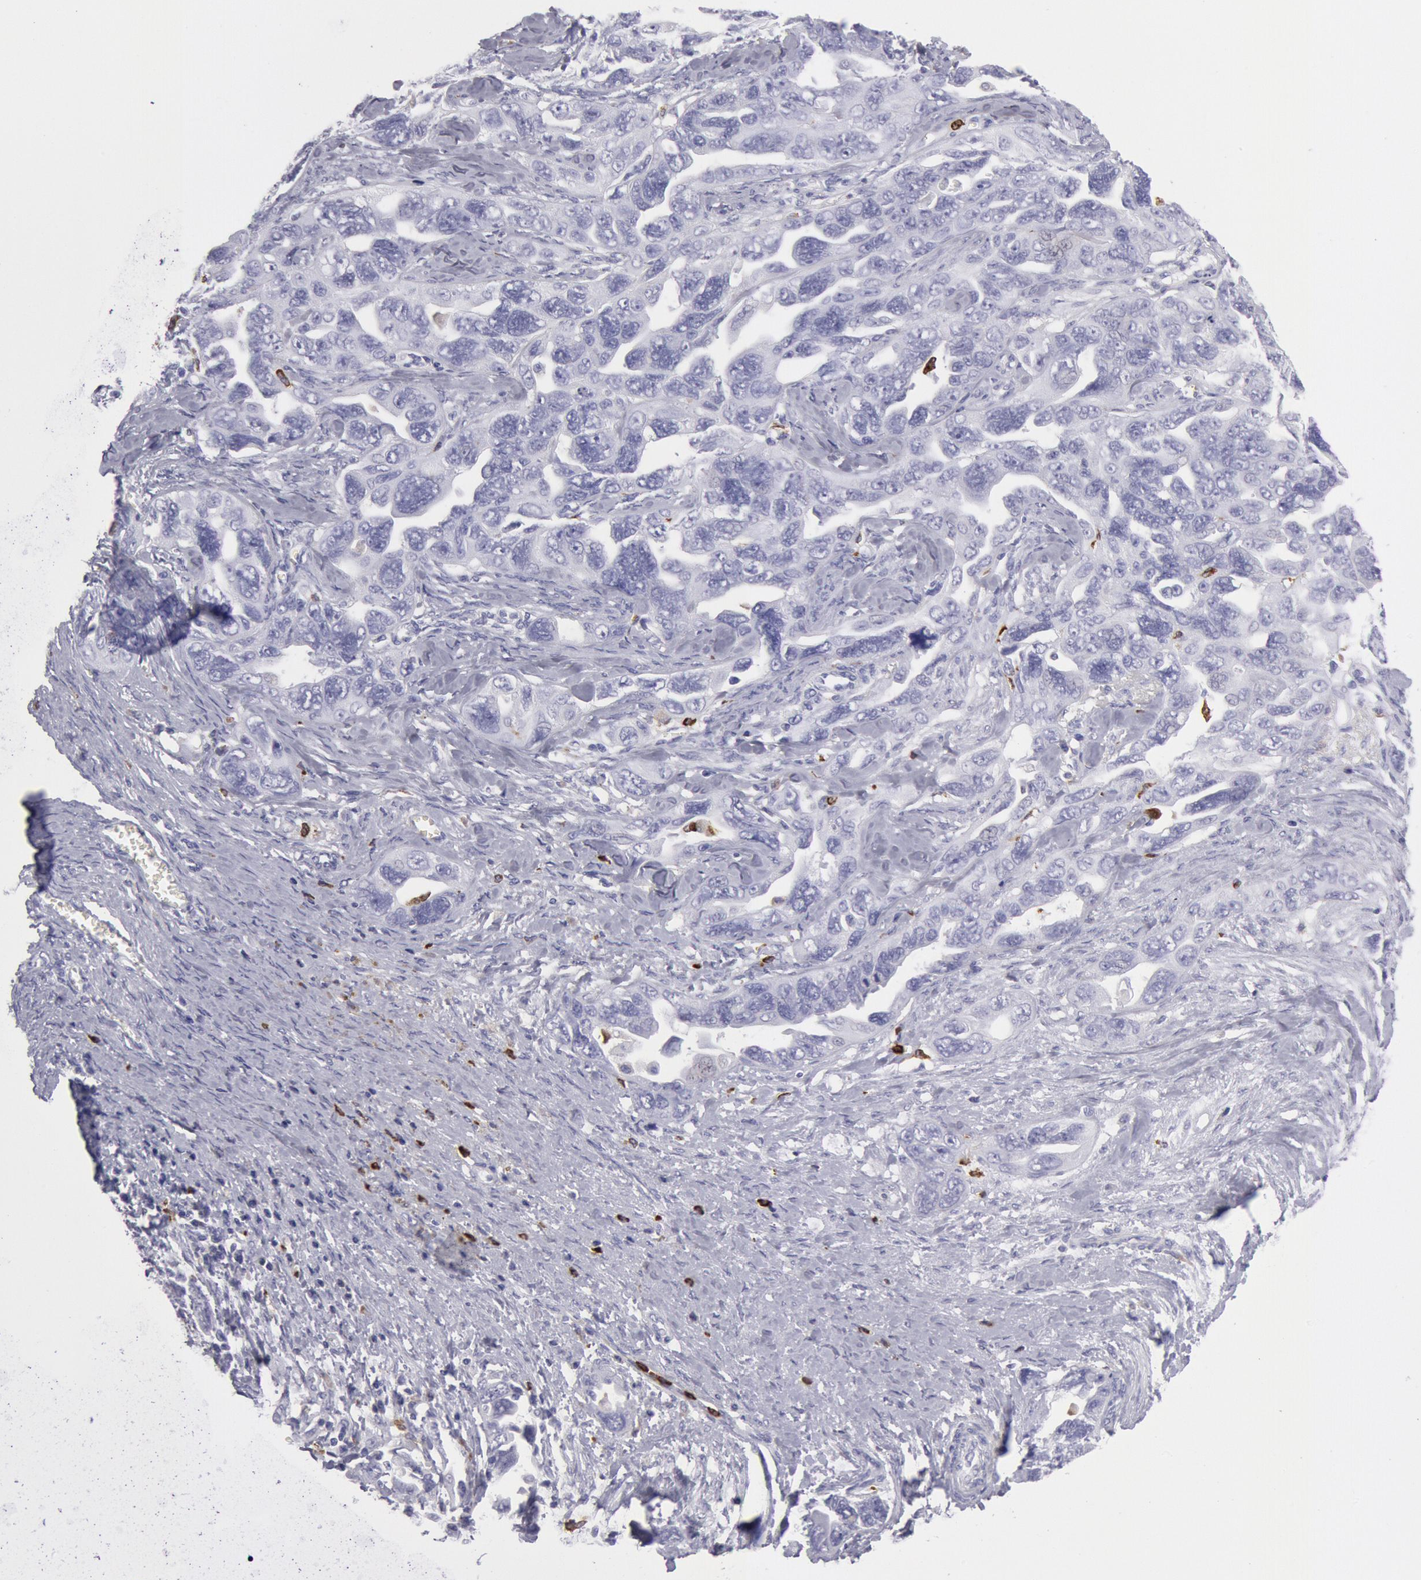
{"staining": {"intensity": "negative", "quantity": "none", "location": "none"}, "tissue": "ovarian cancer", "cell_type": "Tumor cells", "image_type": "cancer", "snomed": [{"axis": "morphology", "description": "Cystadenocarcinoma, serous, NOS"}, {"axis": "topography", "description": "Ovary"}], "caption": "The image demonstrates no staining of tumor cells in ovarian cancer.", "gene": "FCN1", "patient": {"sex": "female", "age": 63}}